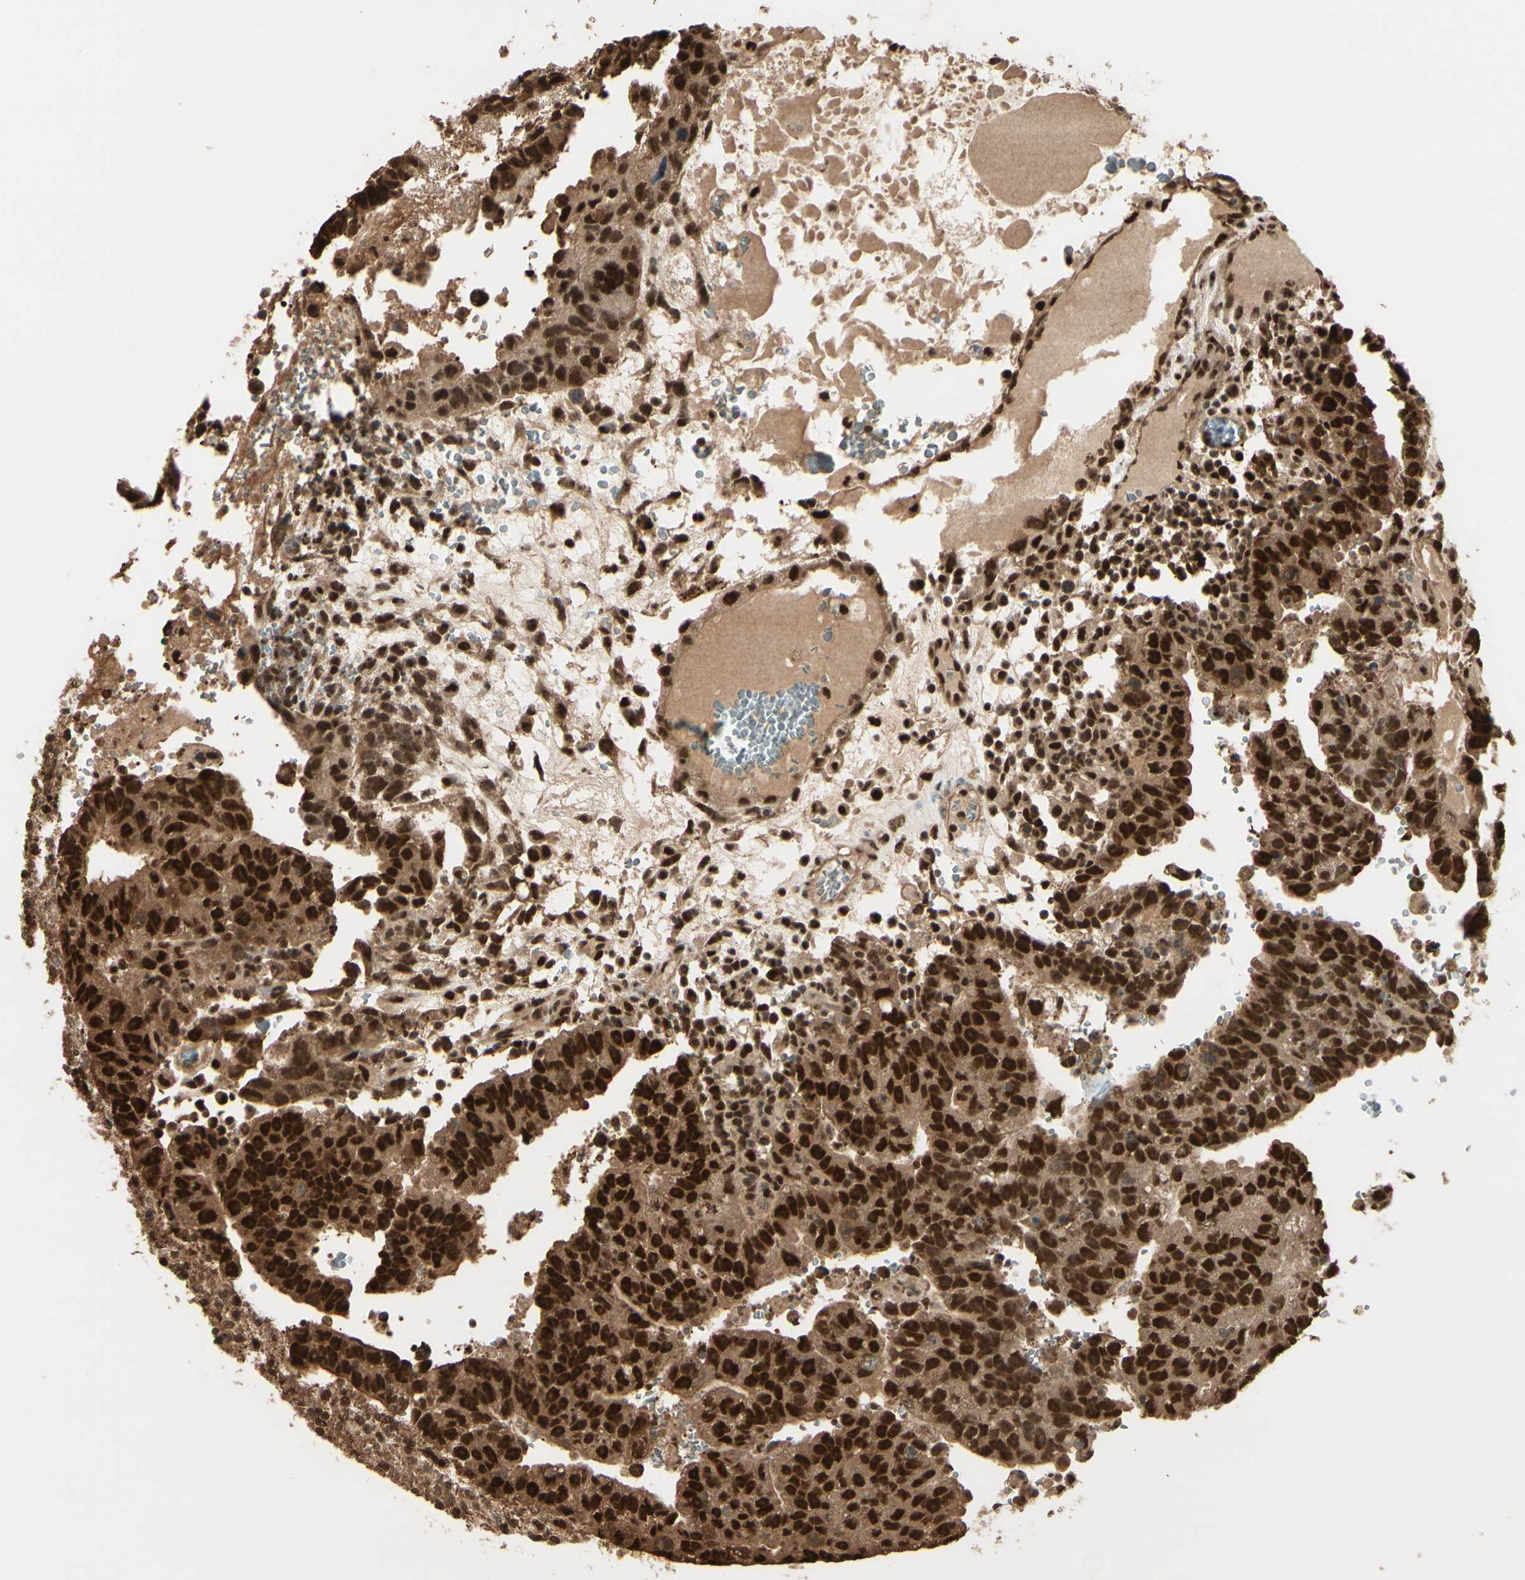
{"staining": {"intensity": "strong", "quantity": ">75%", "location": "cytoplasmic/membranous,nuclear"}, "tissue": "testis cancer", "cell_type": "Tumor cells", "image_type": "cancer", "snomed": [{"axis": "morphology", "description": "Seminoma, NOS"}, {"axis": "morphology", "description": "Carcinoma, Embryonal, NOS"}, {"axis": "topography", "description": "Testis"}], "caption": "Protein analysis of seminoma (testis) tissue displays strong cytoplasmic/membranous and nuclear staining in about >75% of tumor cells.", "gene": "HSF1", "patient": {"sex": "male", "age": 52}}